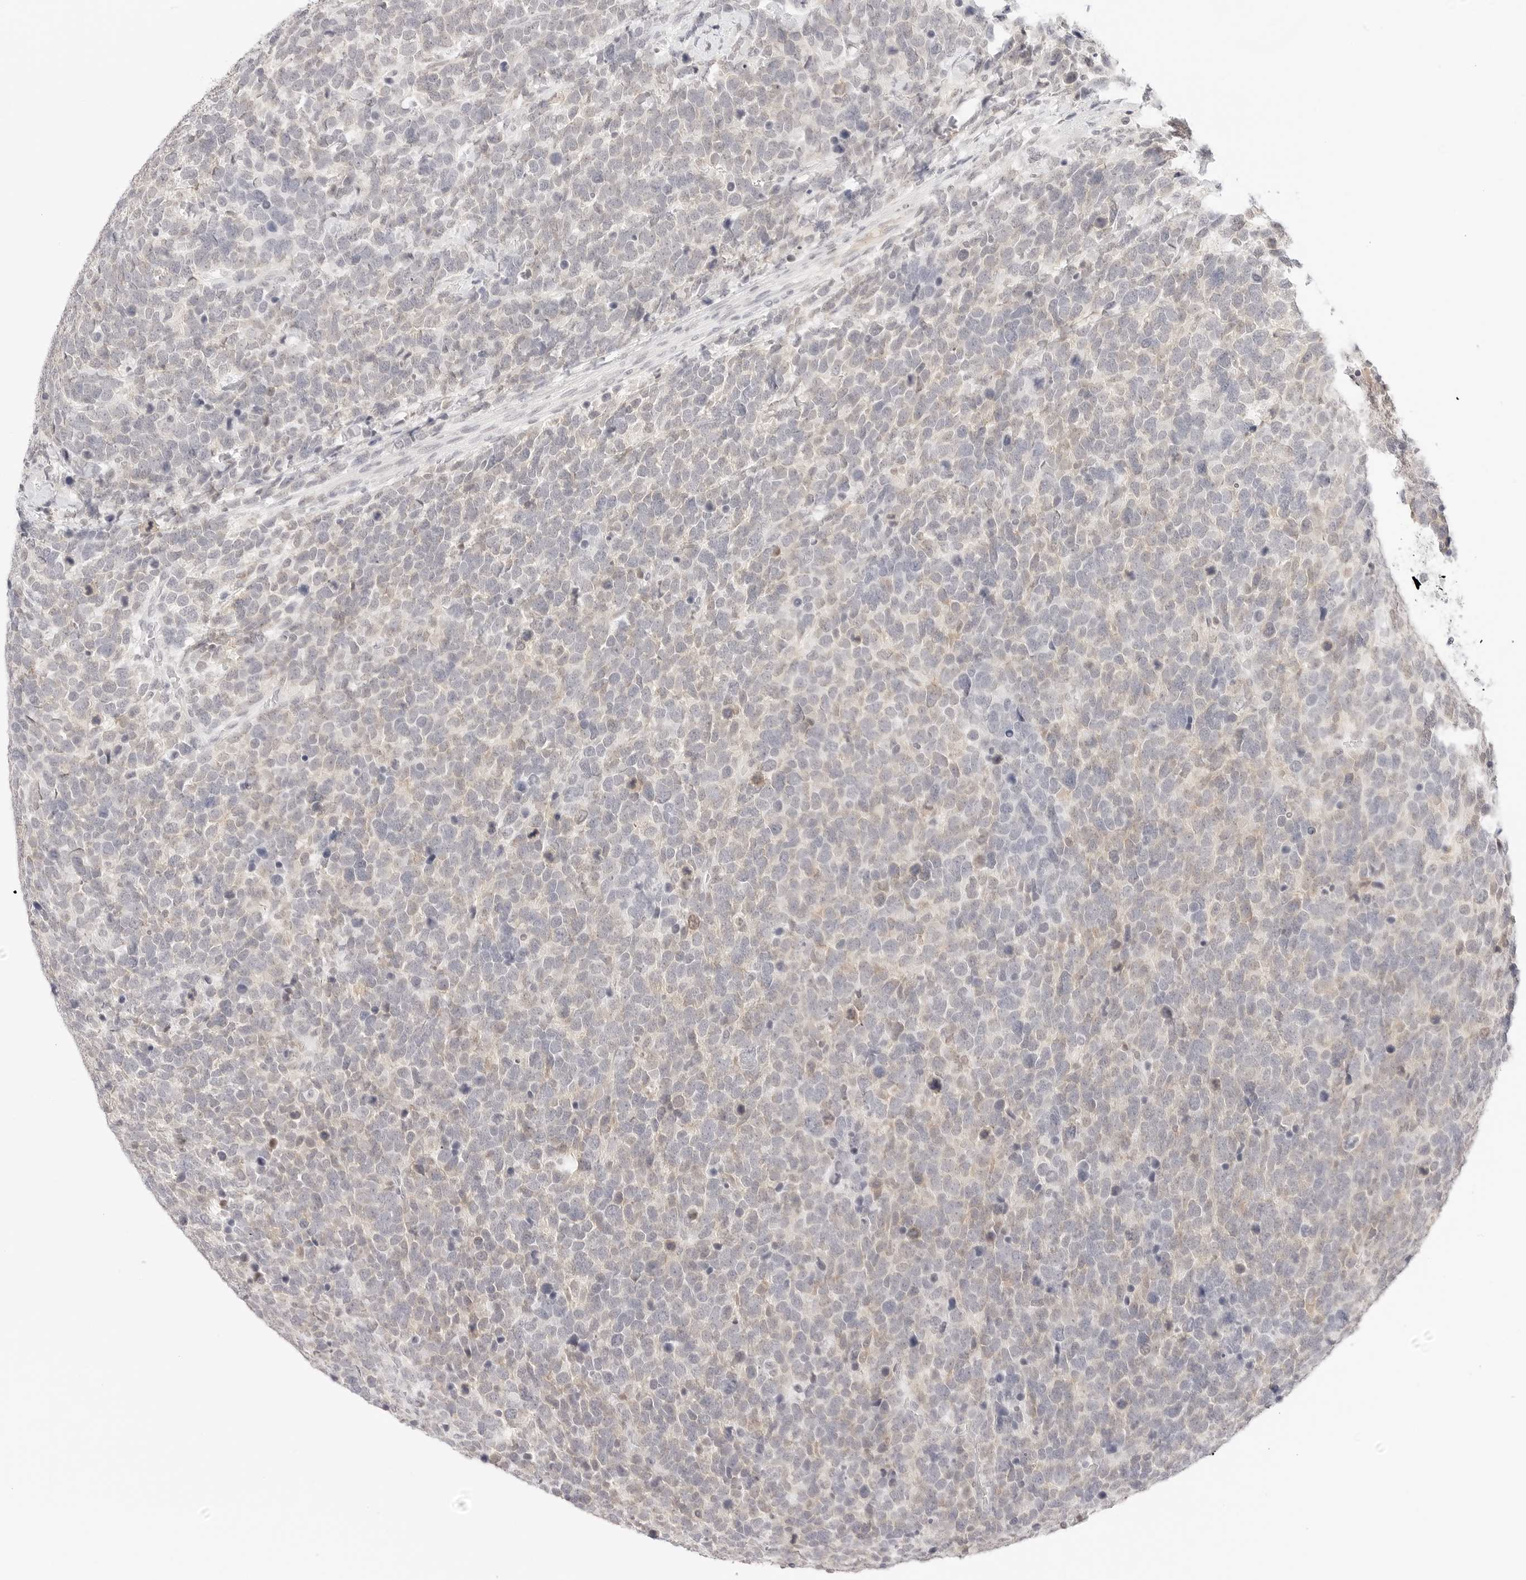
{"staining": {"intensity": "negative", "quantity": "none", "location": "none"}, "tissue": "urothelial cancer", "cell_type": "Tumor cells", "image_type": "cancer", "snomed": [{"axis": "morphology", "description": "Urothelial carcinoma, High grade"}, {"axis": "topography", "description": "Urinary bladder"}], "caption": "Protein analysis of high-grade urothelial carcinoma demonstrates no significant expression in tumor cells.", "gene": "XKR4", "patient": {"sex": "female", "age": 82}}